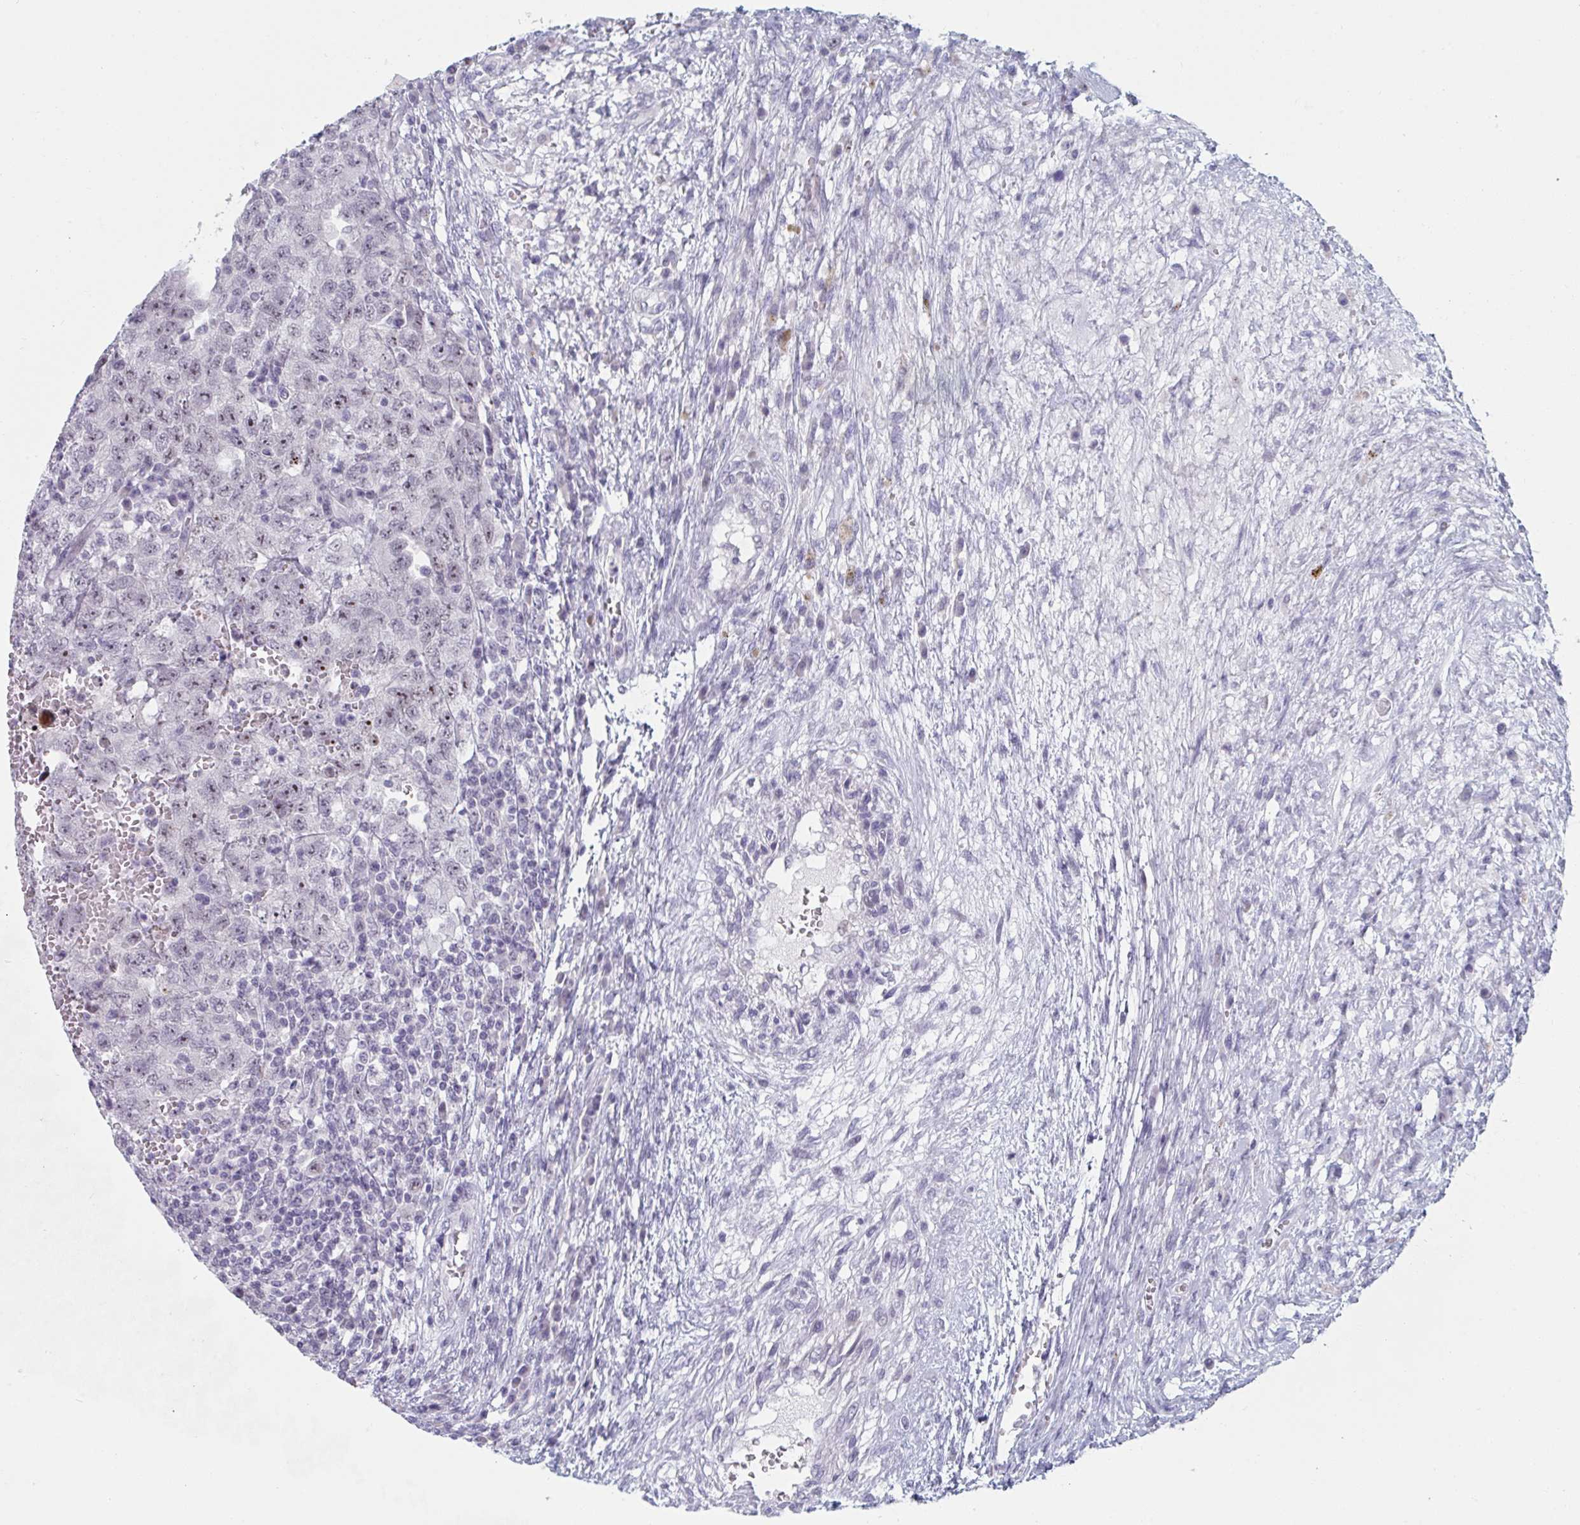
{"staining": {"intensity": "moderate", "quantity": "25%-75%", "location": "nuclear"}, "tissue": "testis cancer", "cell_type": "Tumor cells", "image_type": "cancer", "snomed": [{"axis": "morphology", "description": "Carcinoma, Embryonal, NOS"}, {"axis": "topography", "description": "Testis"}], "caption": "An image showing moderate nuclear expression in approximately 25%-75% of tumor cells in testis embryonal carcinoma, as visualized by brown immunohistochemical staining.", "gene": "NR1H2", "patient": {"sex": "male", "age": 26}}